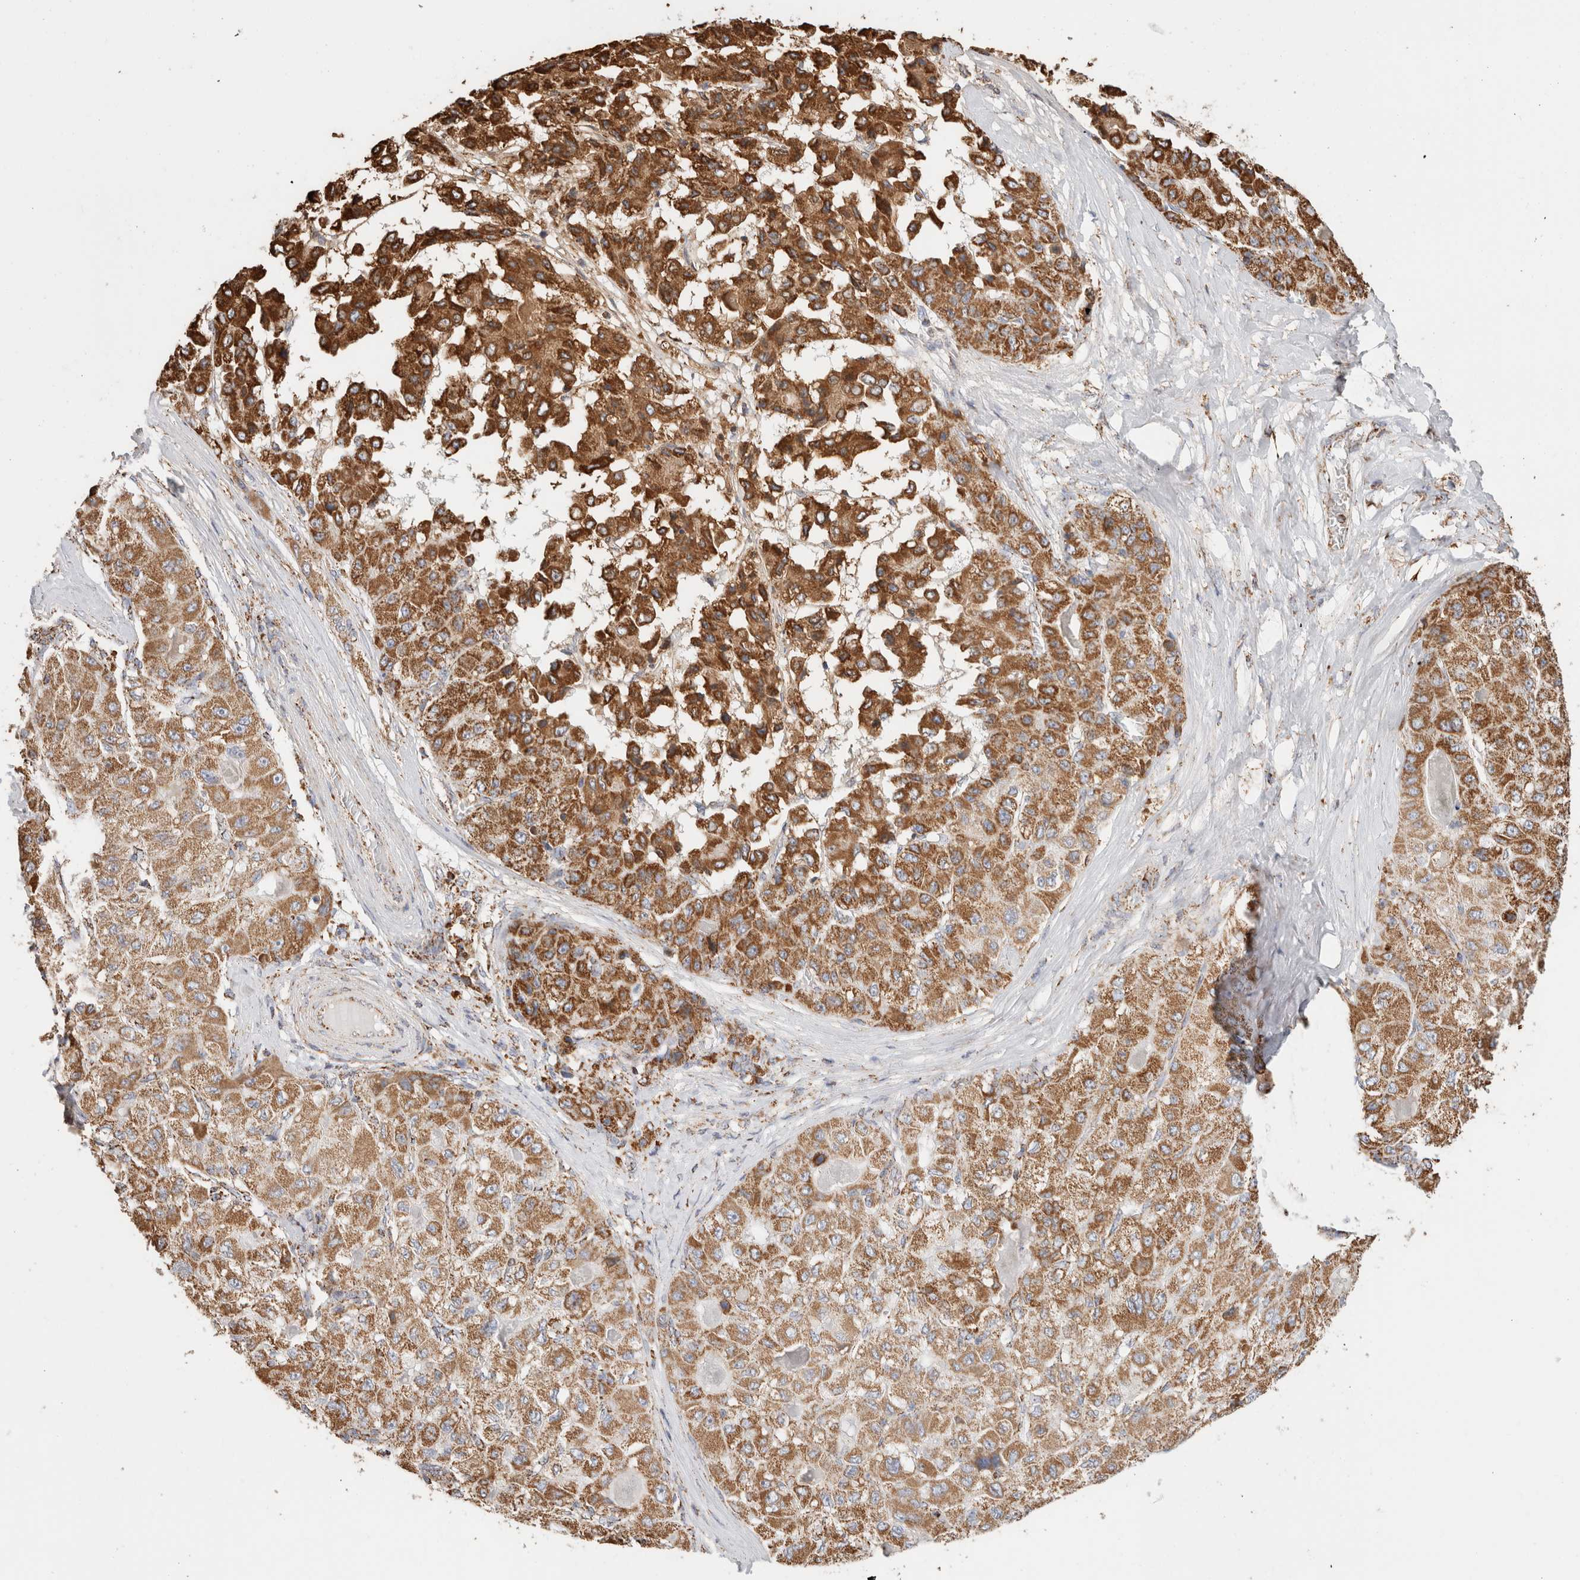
{"staining": {"intensity": "moderate", "quantity": ">75%", "location": "cytoplasmic/membranous"}, "tissue": "liver cancer", "cell_type": "Tumor cells", "image_type": "cancer", "snomed": [{"axis": "morphology", "description": "Carcinoma, Hepatocellular, NOS"}, {"axis": "topography", "description": "Liver"}], "caption": "Liver cancer stained for a protein reveals moderate cytoplasmic/membranous positivity in tumor cells.", "gene": "C1QBP", "patient": {"sex": "male", "age": 80}}